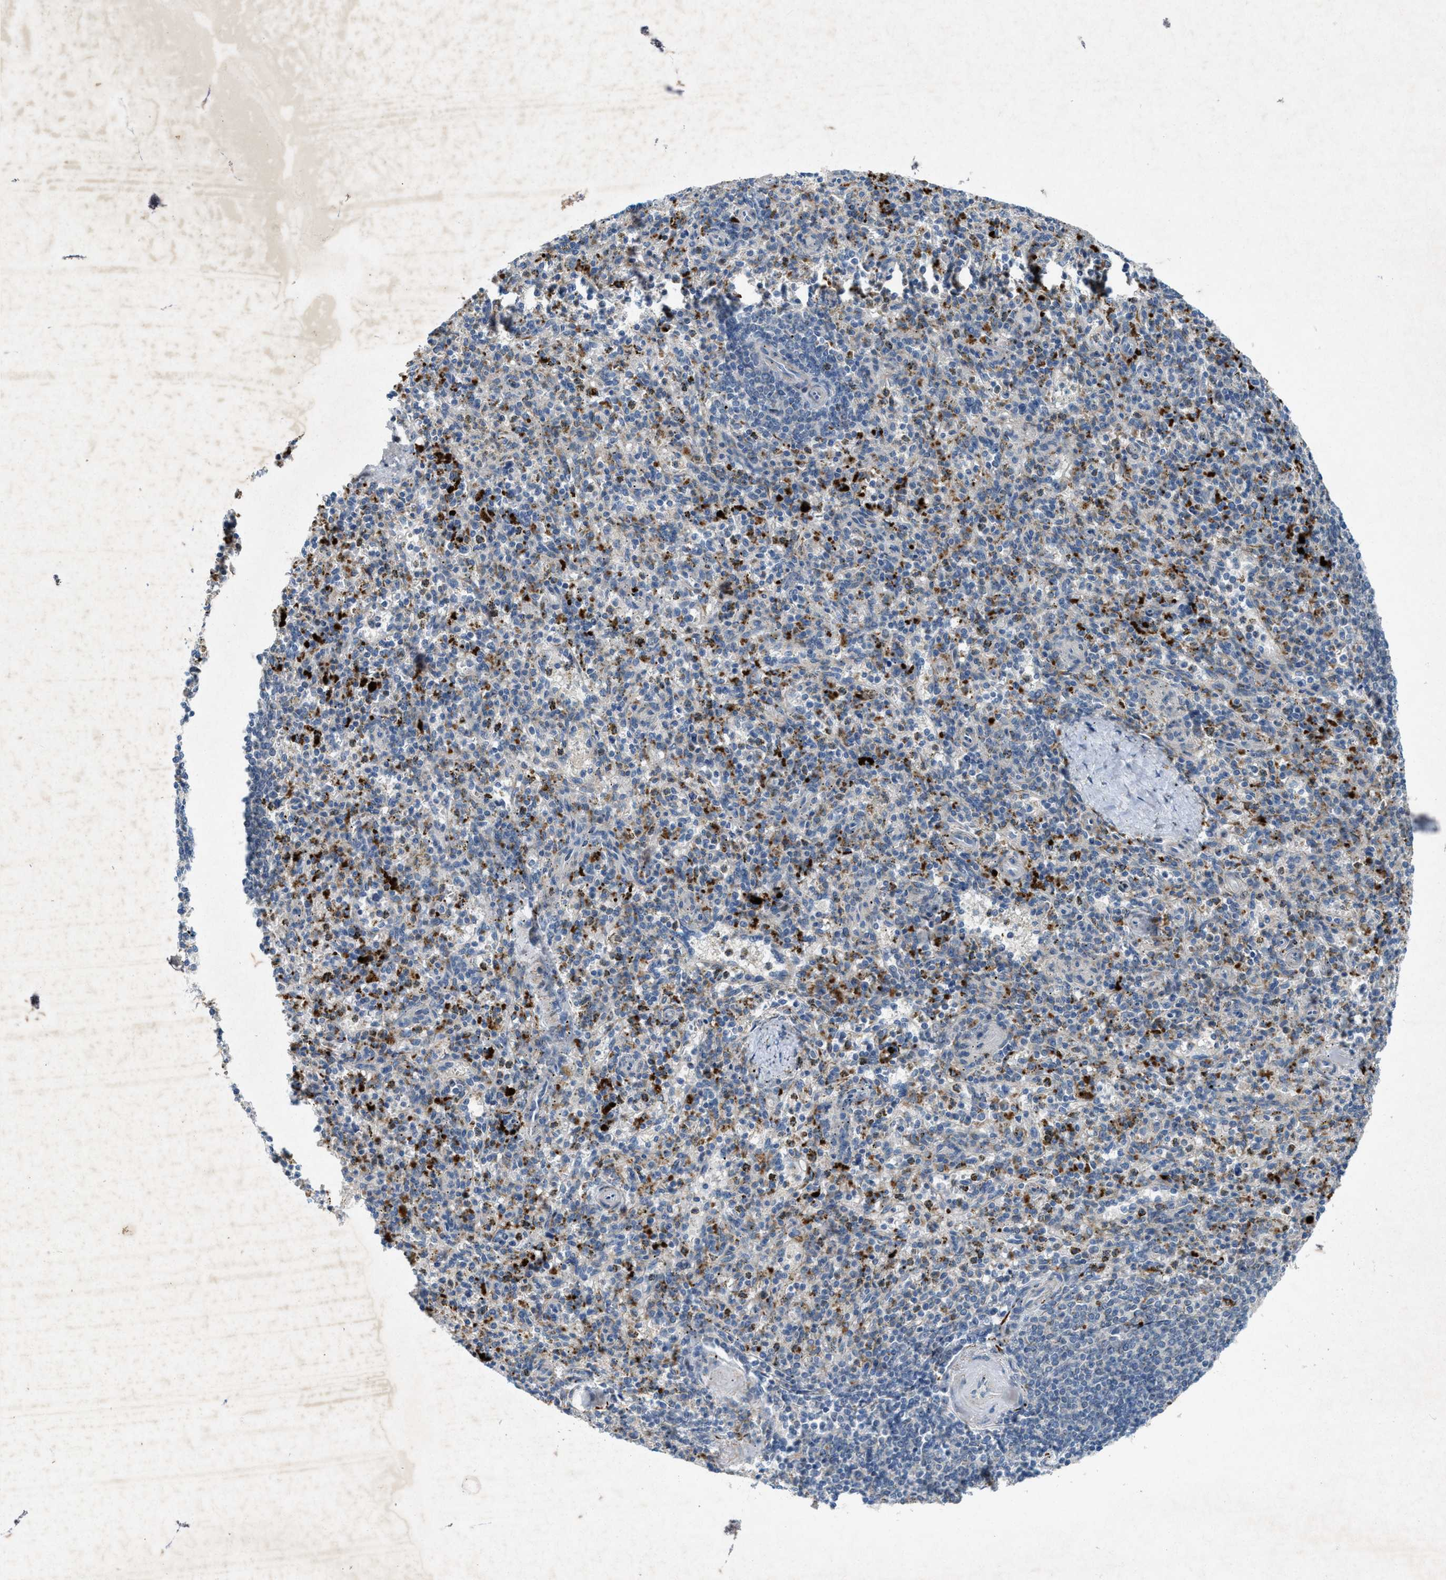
{"staining": {"intensity": "moderate", "quantity": "<25%", "location": "cytoplasmic/membranous"}, "tissue": "spleen", "cell_type": "Cells in red pulp", "image_type": "normal", "snomed": [{"axis": "morphology", "description": "Normal tissue, NOS"}, {"axis": "topography", "description": "Spleen"}], "caption": "A histopathology image of spleen stained for a protein displays moderate cytoplasmic/membranous brown staining in cells in red pulp. The staining was performed using DAB (3,3'-diaminobenzidine) to visualize the protein expression in brown, while the nuclei were stained in blue with hematoxylin (Magnification: 20x).", "gene": "URGCP", "patient": {"sex": "male", "age": 72}}